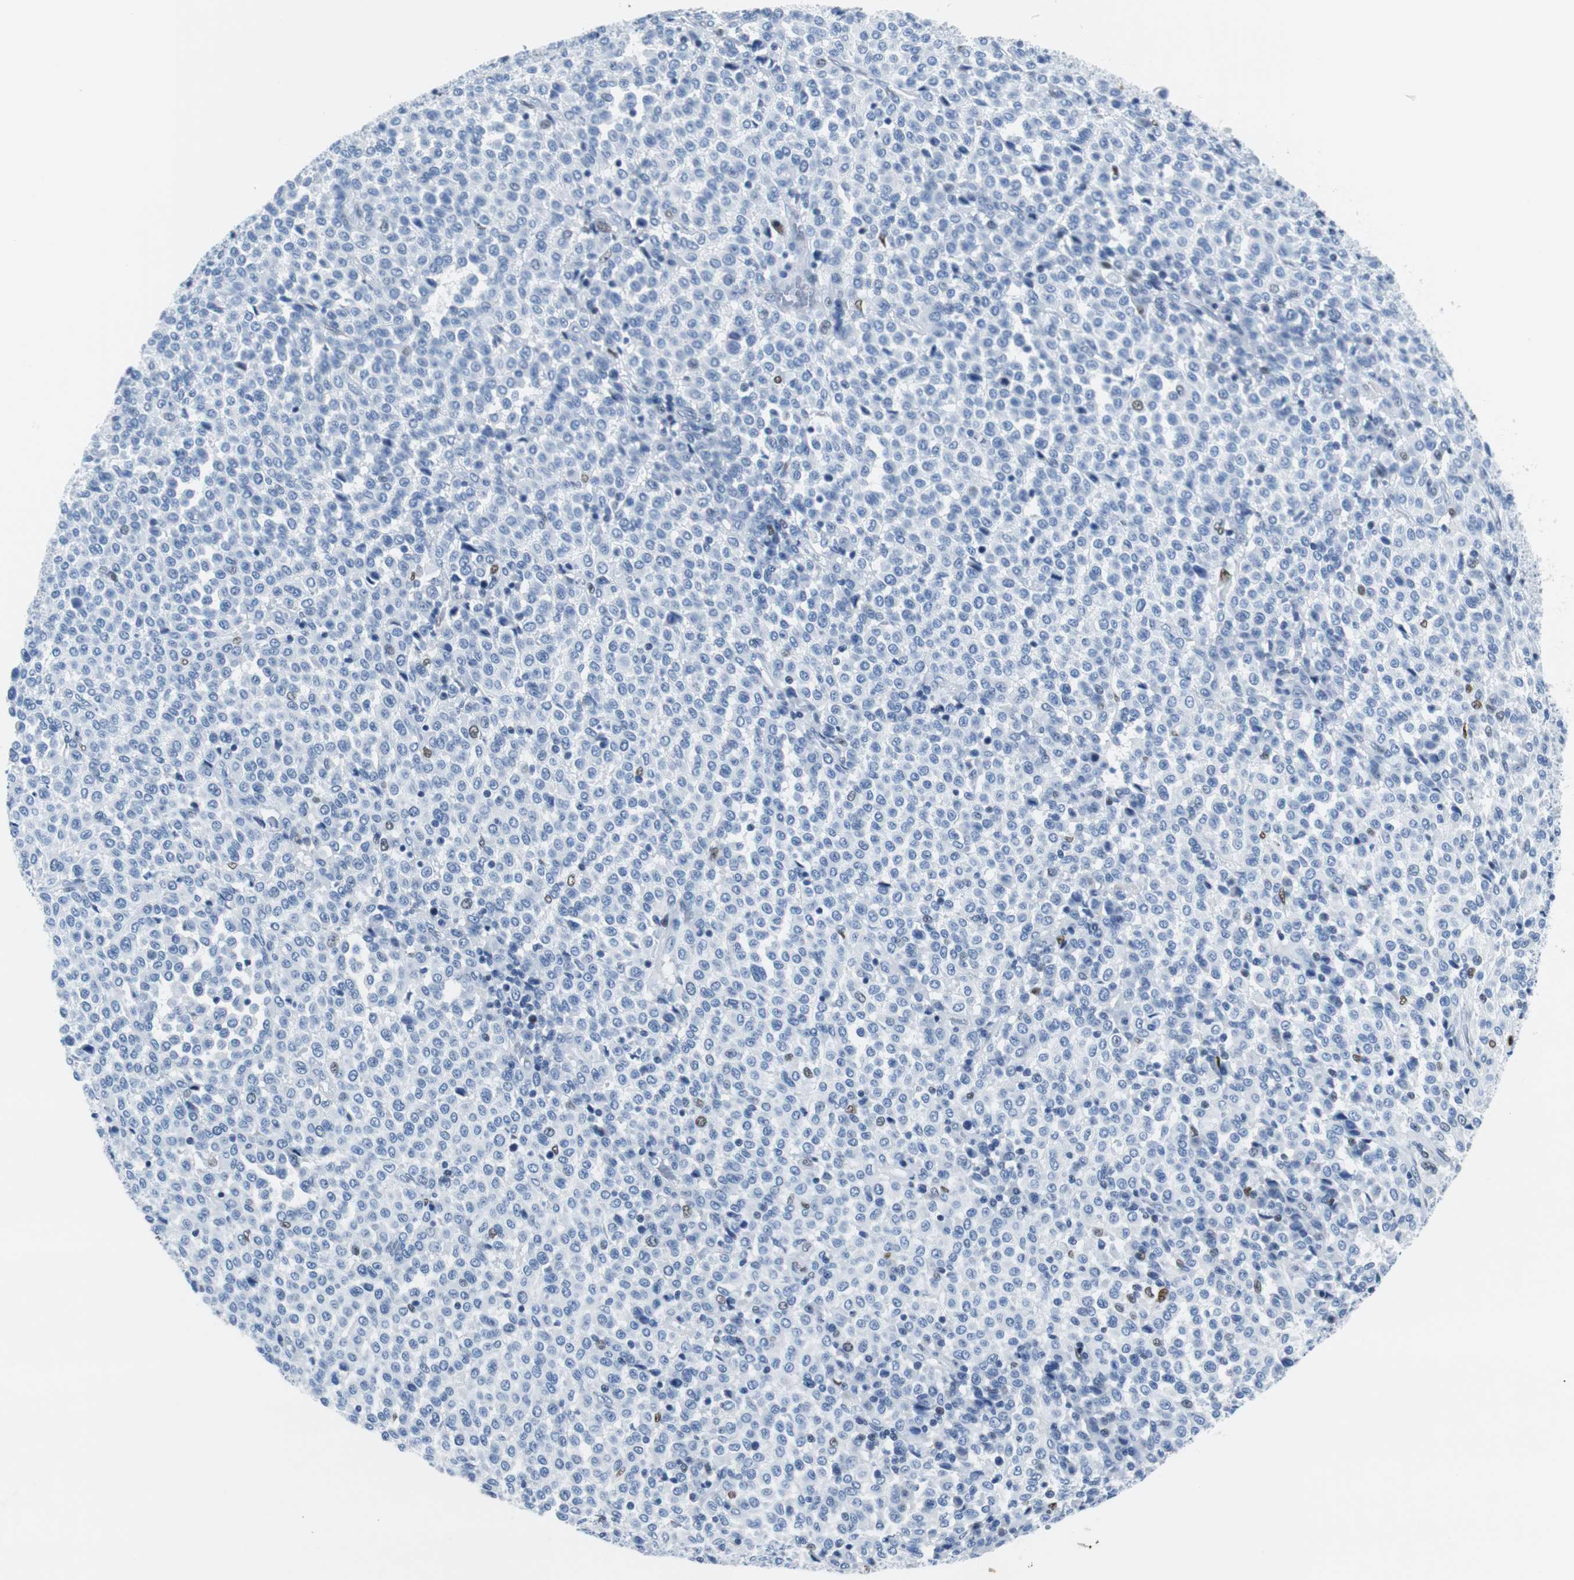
{"staining": {"intensity": "negative", "quantity": "none", "location": "none"}, "tissue": "melanoma", "cell_type": "Tumor cells", "image_type": "cancer", "snomed": [{"axis": "morphology", "description": "Malignant melanoma, Metastatic site"}, {"axis": "topography", "description": "Pancreas"}], "caption": "This photomicrograph is of malignant melanoma (metastatic site) stained with immunohistochemistry (IHC) to label a protein in brown with the nuclei are counter-stained blue. There is no expression in tumor cells.", "gene": "JUN", "patient": {"sex": "female", "age": 30}}